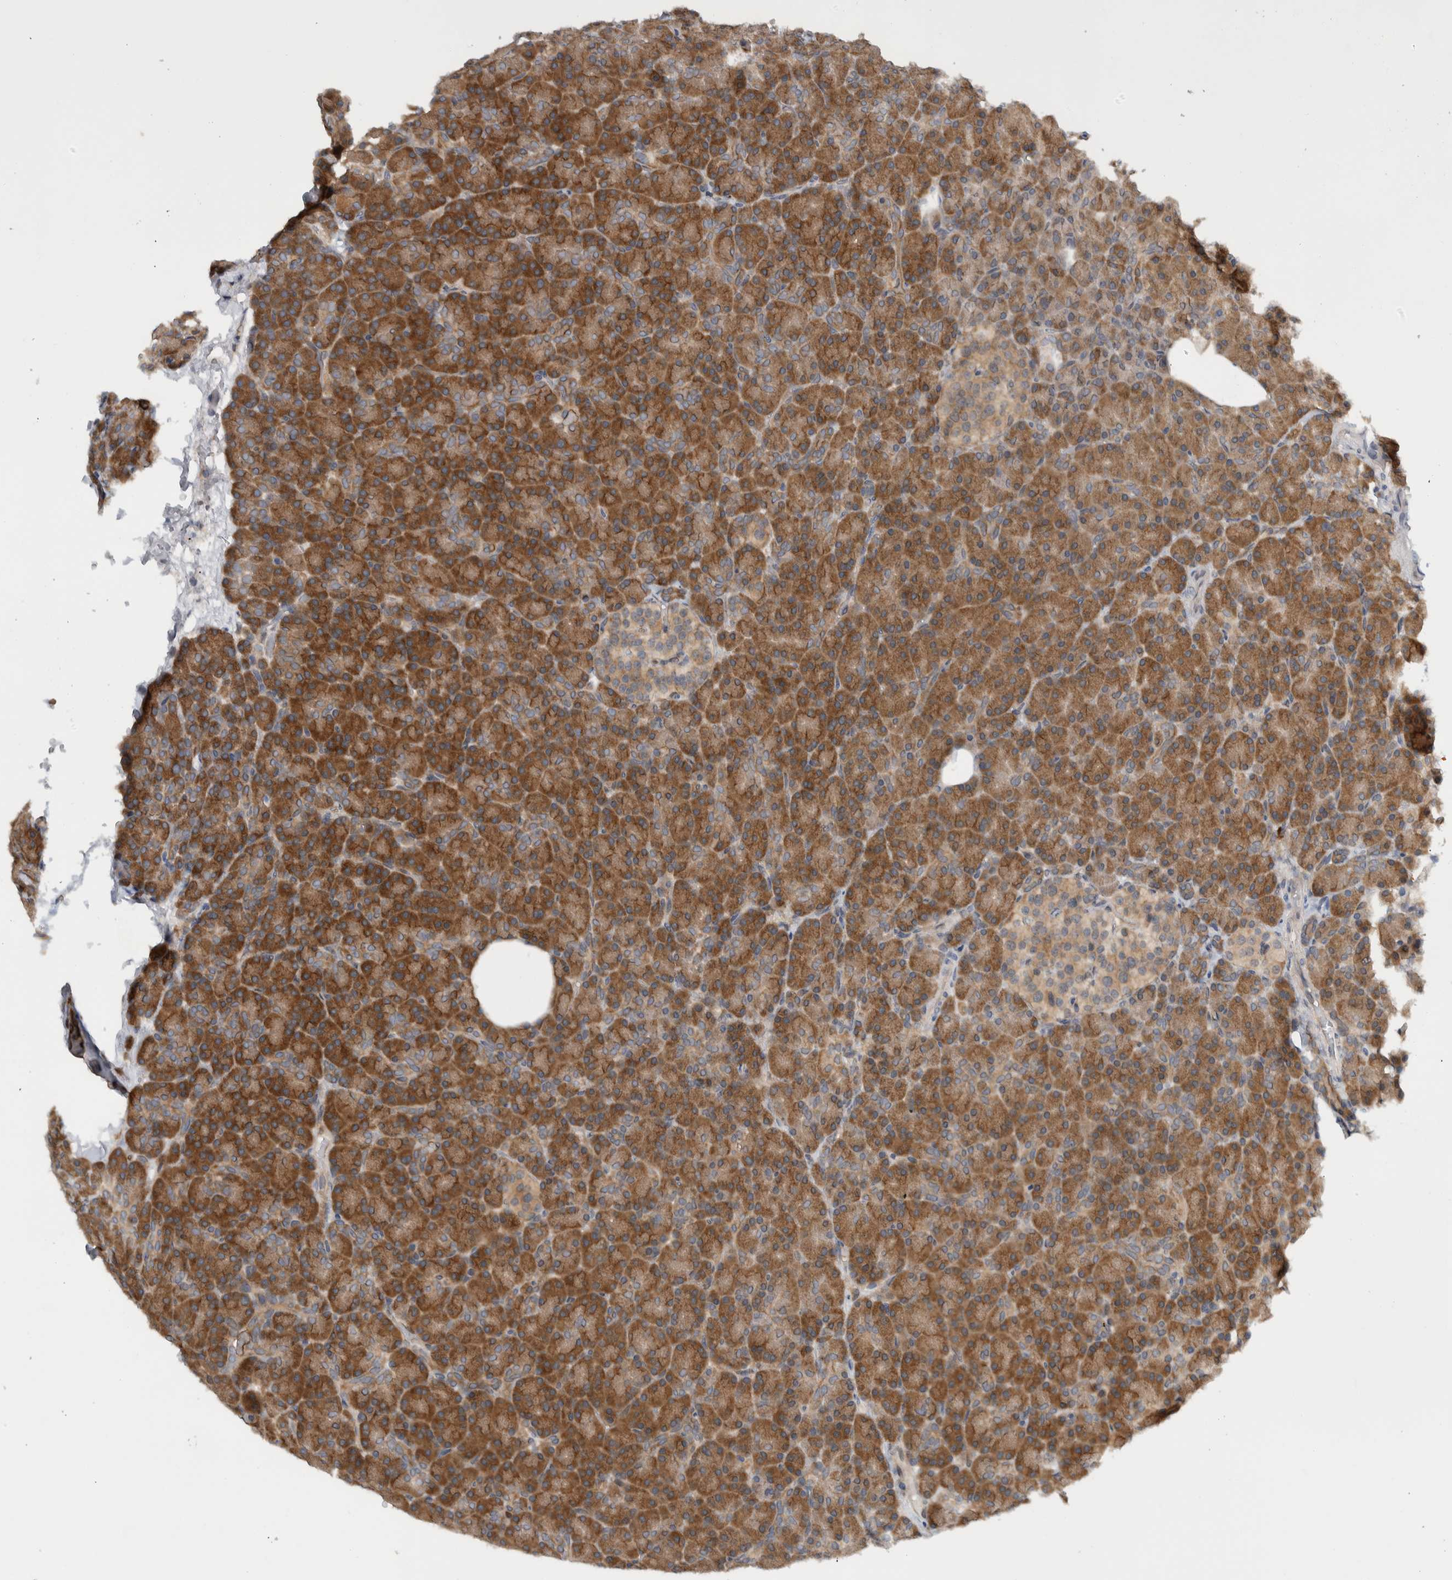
{"staining": {"intensity": "strong", "quantity": ">75%", "location": "cytoplasmic/membranous"}, "tissue": "pancreas", "cell_type": "Exocrine glandular cells", "image_type": "normal", "snomed": [{"axis": "morphology", "description": "Normal tissue, NOS"}, {"axis": "topography", "description": "Pancreas"}], "caption": "Protein staining by IHC displays strong cytoplasmic/membranous expression in approximately >75% of exocrine glandular cells in normal pancreas.", "gene": "CCDC43", "patient": {"sex": "female", "age": 43}}